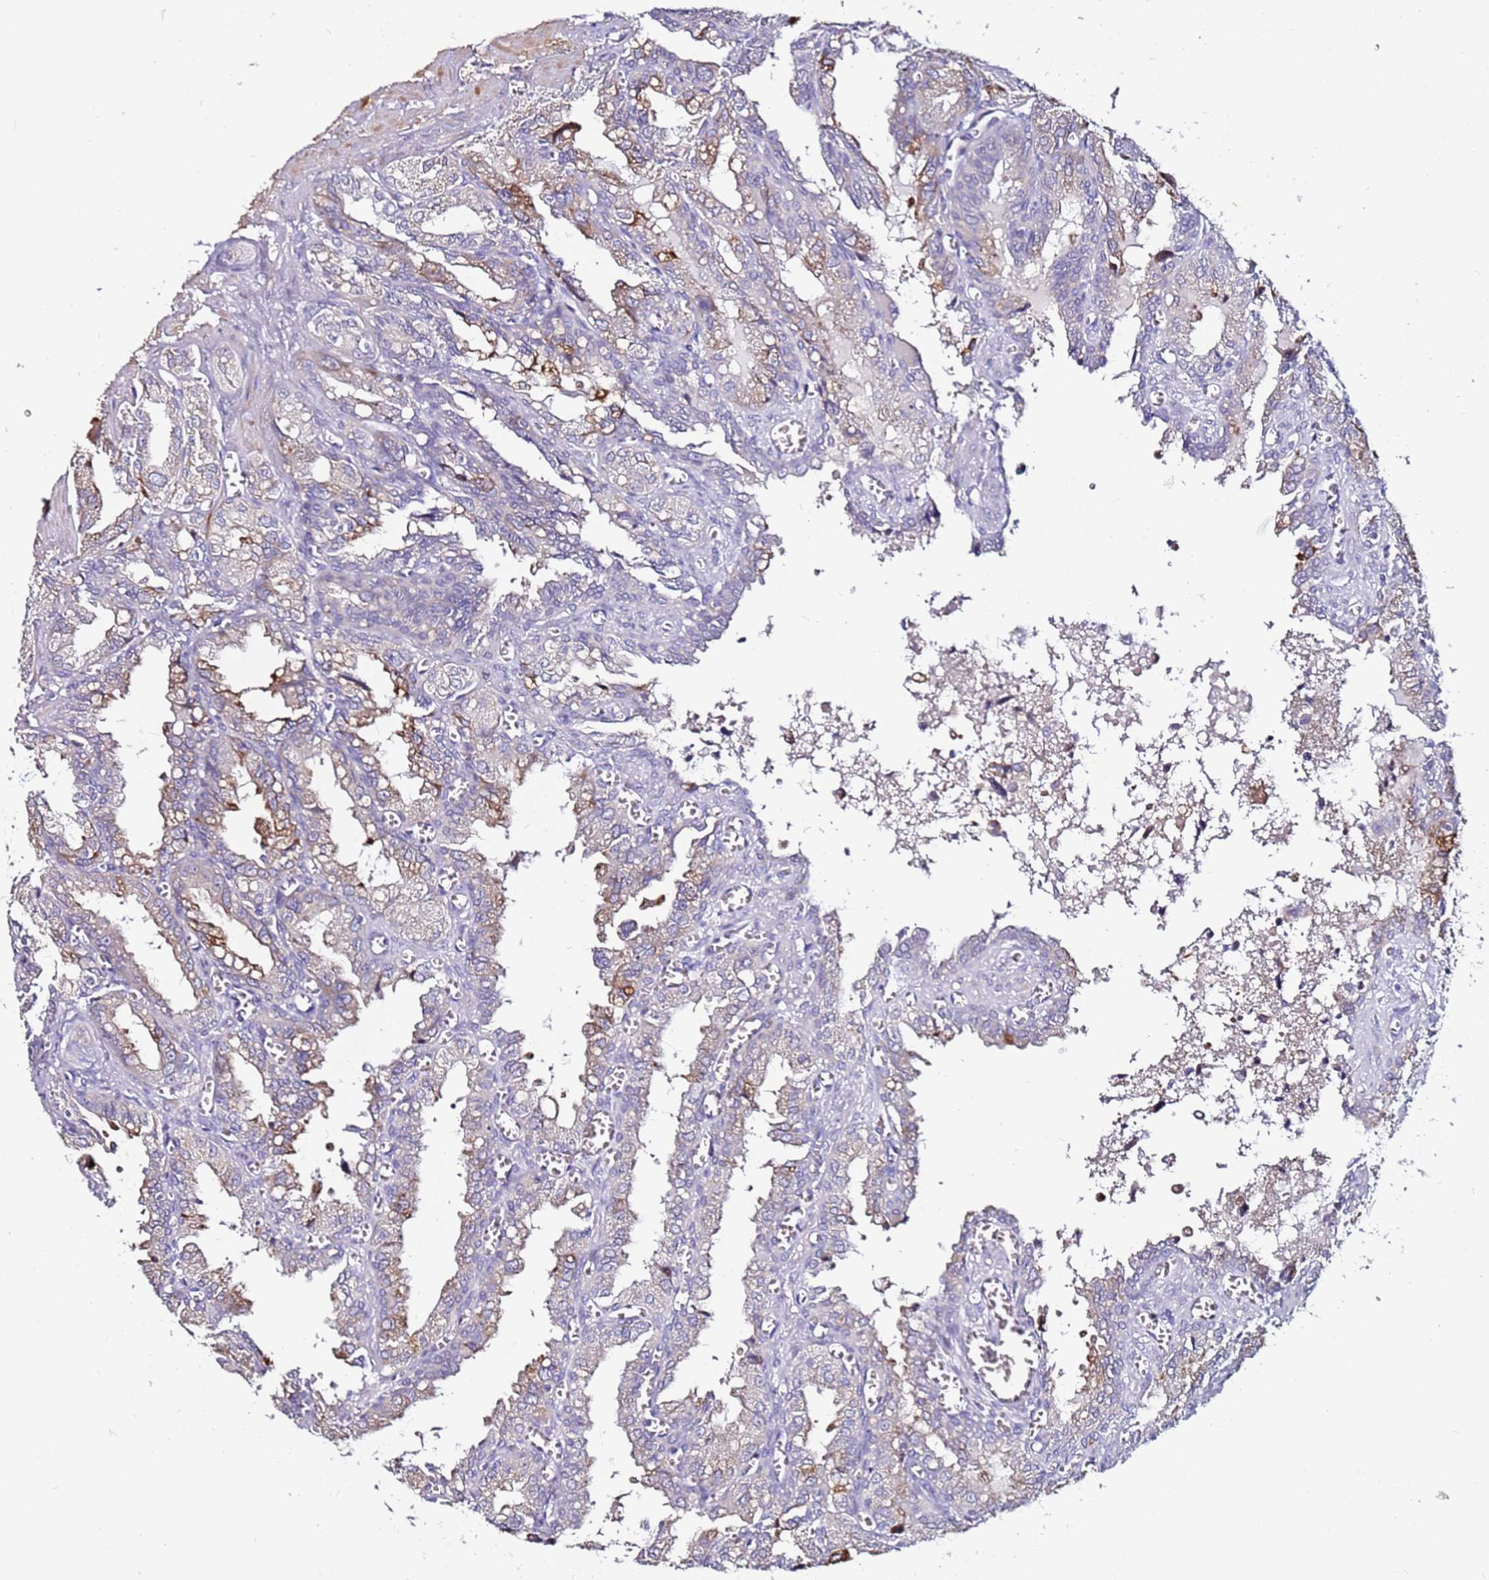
{"staining": {"intensity": "moderate", "quantity": "25%-75%", "location": "cytoplasmic/membranous"}, "tissue": "seminal vesicle", "cell_type": "Glandular cells", "image_type": "normal", "snomed": [{"axis": "morphology", "description": "Normal tissue, NOS"}, {"axis": "topography", "description": "Seminal veicle"}], "caption": "Immunohistochemistry (IHC) (DAB) staining of normal human seminal vesicle displays moderate cytoplasmic/membranous protein positivity in about 25%-75% of glandular cells.", "gene": "SRRM5", "patient": {"sex": "male", "age": 67}}